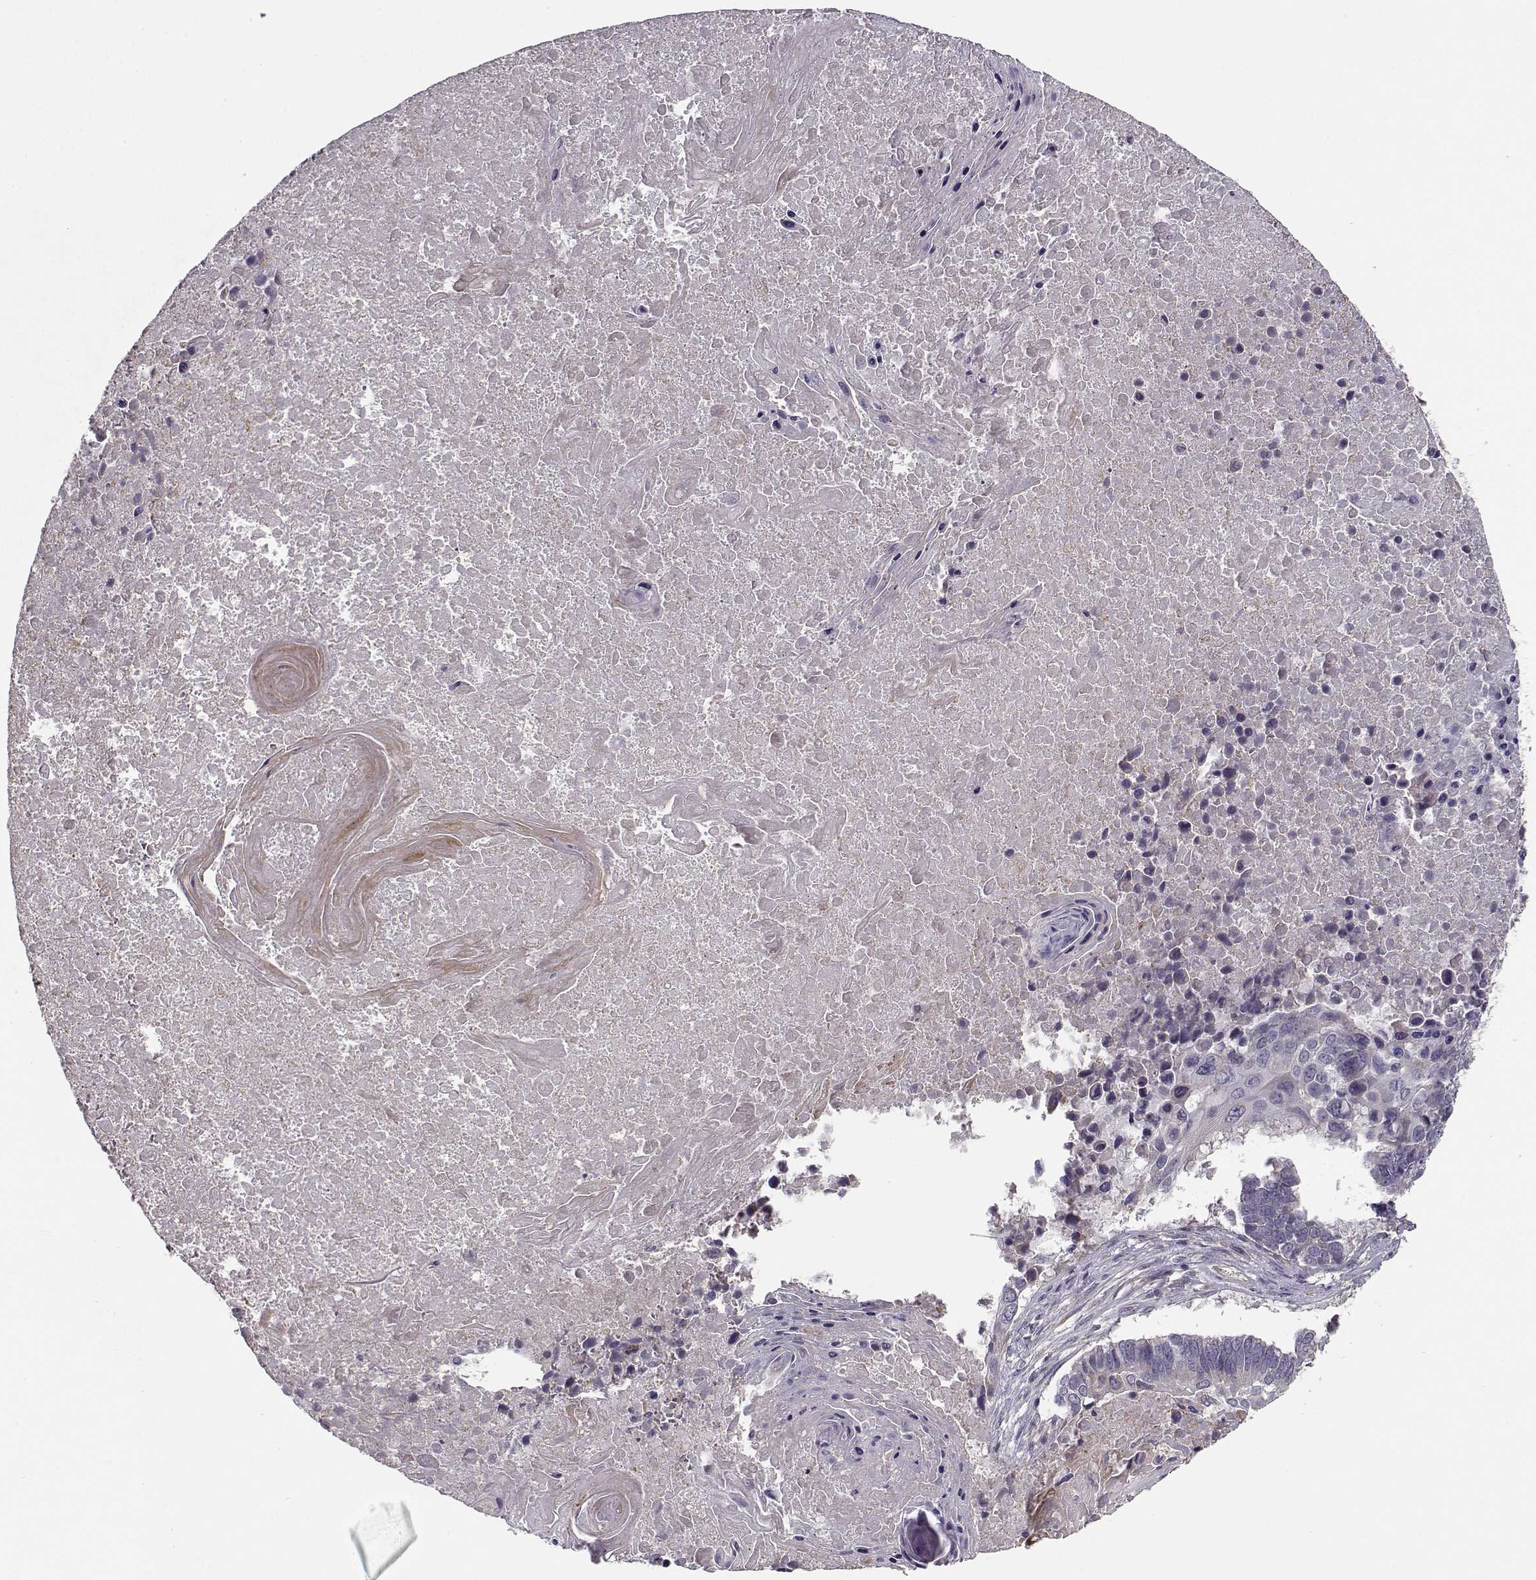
{"staining": {"intensity": "negative", "quantity": "none", "location": "none"}, "tissue": "lung cancer", "cell_type": "Tumor cells", "image_type": "cancer", "snomed": [{"axis": "morphology", "description": "Squamous cell carcinoma, NOS"}, {"axis": "topography", "description": "Lung"}], "caption": "Immunohistochemistry (IHC) of lung squamous cell carcinoma reveals no positivity in tumor cells. (Immunohistochemistry, brightfield microscopy, high magnification).", "gene": "ENTPD8", "patient": {"sex": "male", "age": 73}}